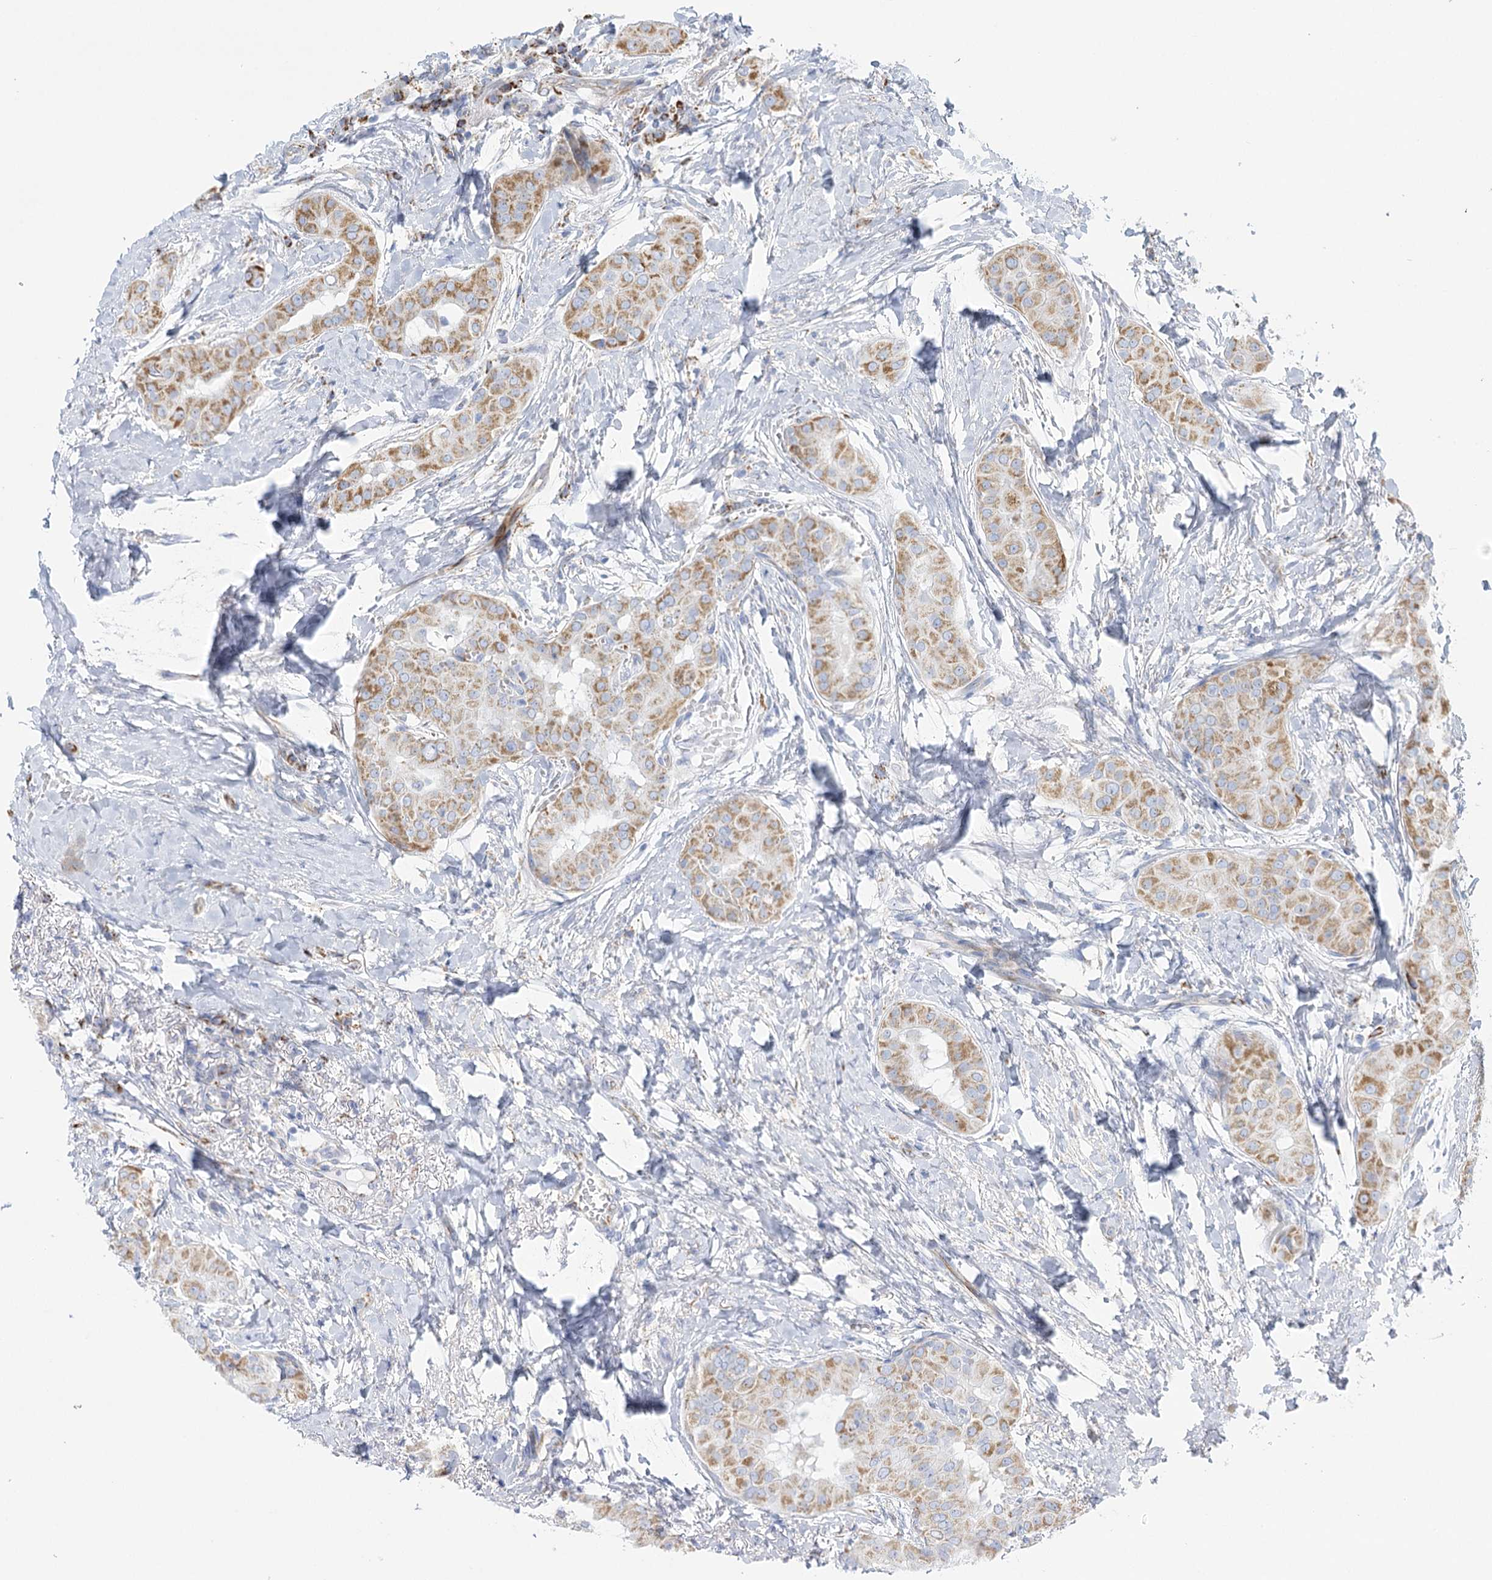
{"staining": {"intensity": "strong", "quantity": ">75%", "location": "cytoplasmic/membranous"}, "tissue": "thyroid cancer", "cell_type": "Tumor cells", "image_type": "cancer", "snomed": [{"axis": "morphology", "description": "Papillary adenocarcinoma, NOS"}, {"axis": "topography", "description": "Thyroid gland"}], "caption": "This is a micrograph of IHC staining of thyroid papillary adenocarcinoma, which shows strong expression in the cytoplasmic/membranous of tumor cells.", "gene": "DHTKD1", "patient": {"sex": "male", "age": 33}}